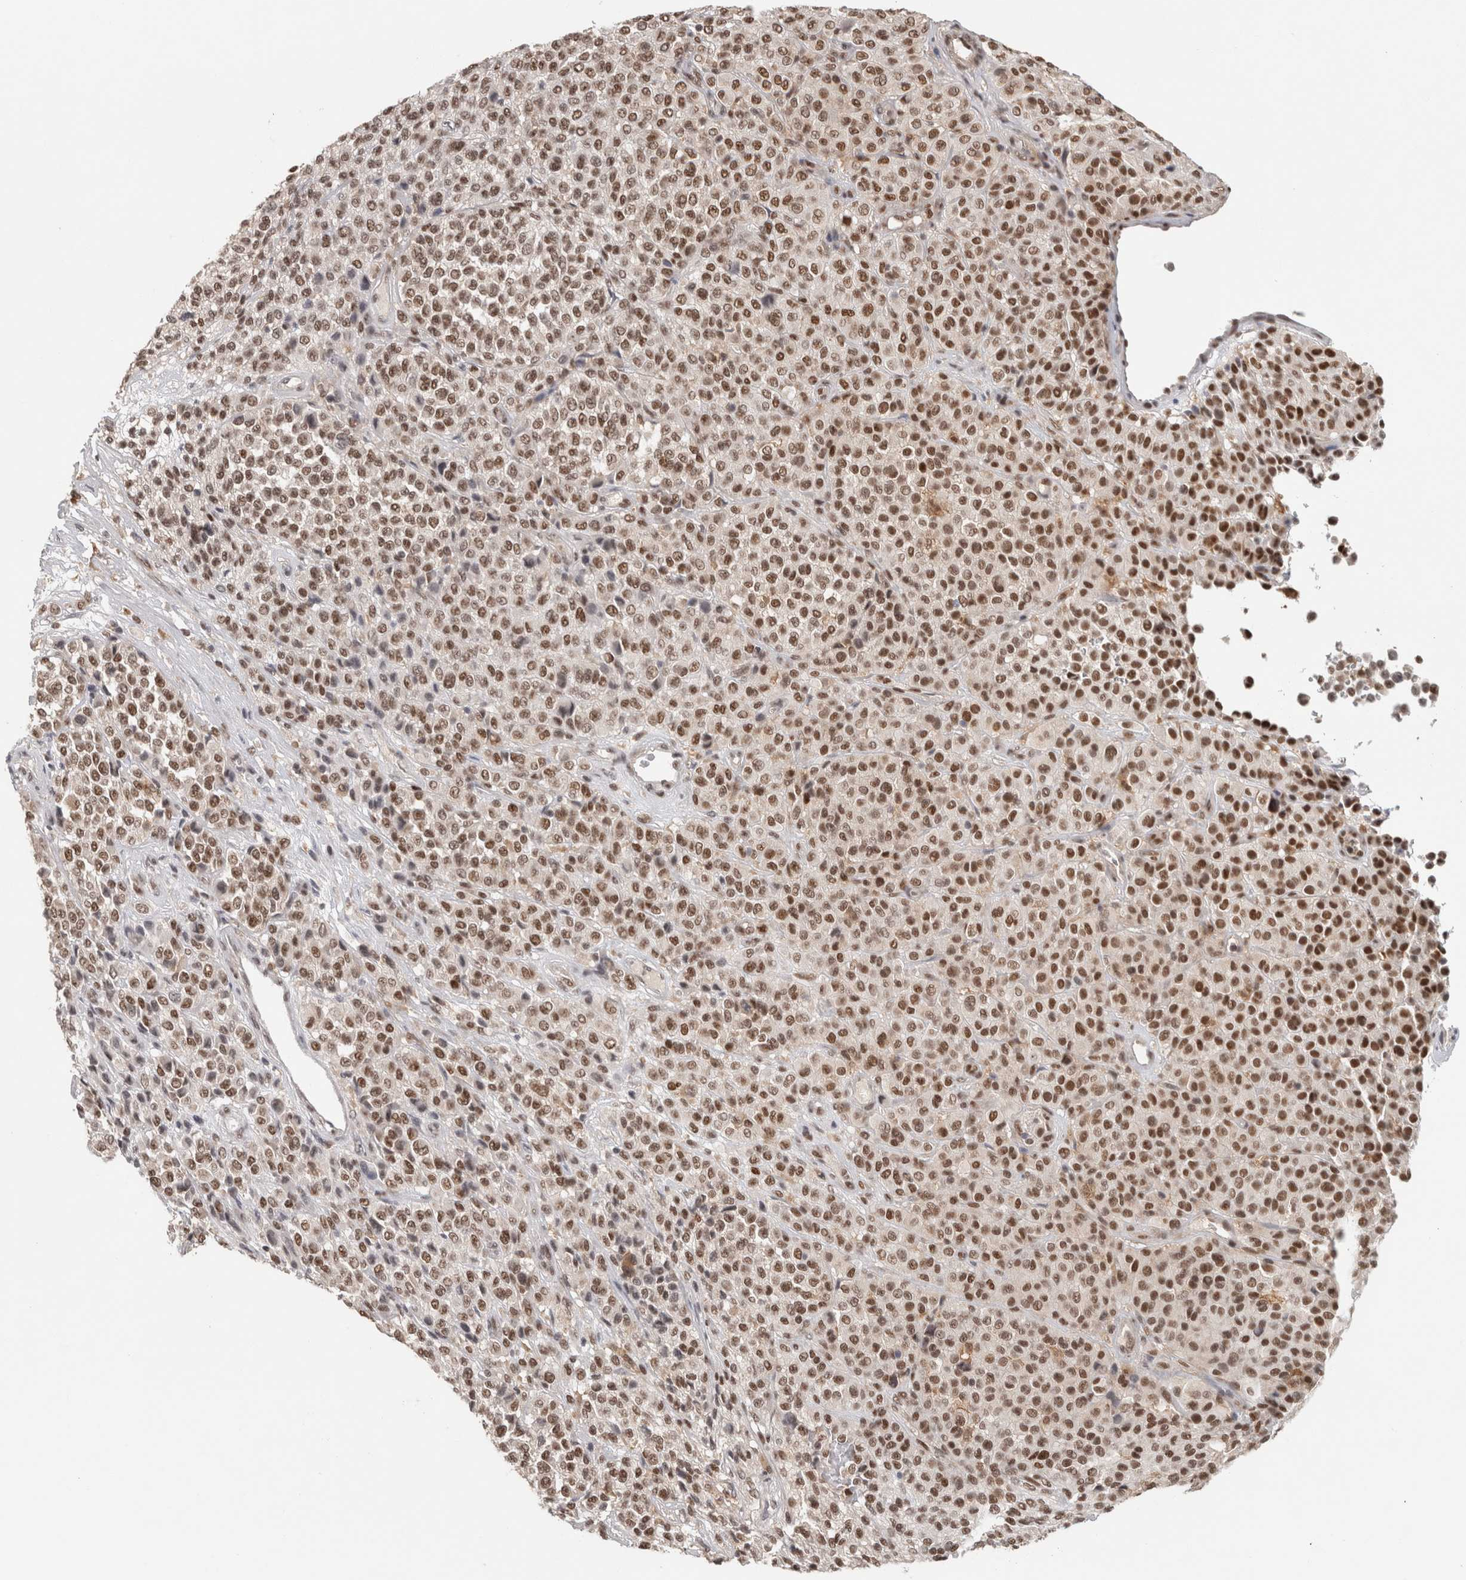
{"staining": {"intensity": "moderate", "quantity": ">75%", "location": "nuclear"}, "tissue": "melanoma", "cell_type": "Tumor cells", "image_type": "cancer", "snomed": [{"axis": "morphology", "description": "Malignant melanoma, Metastatic site"}, {"axis": "topography", "description": "Pancreas"}], "caption": "Moderate nuclear protein expression is present in approximately >75% of tumor cells in malignant melanoma (metastatic site).", "gene": "ZNF830", "patient": {"sex": "female", "age": 30}}